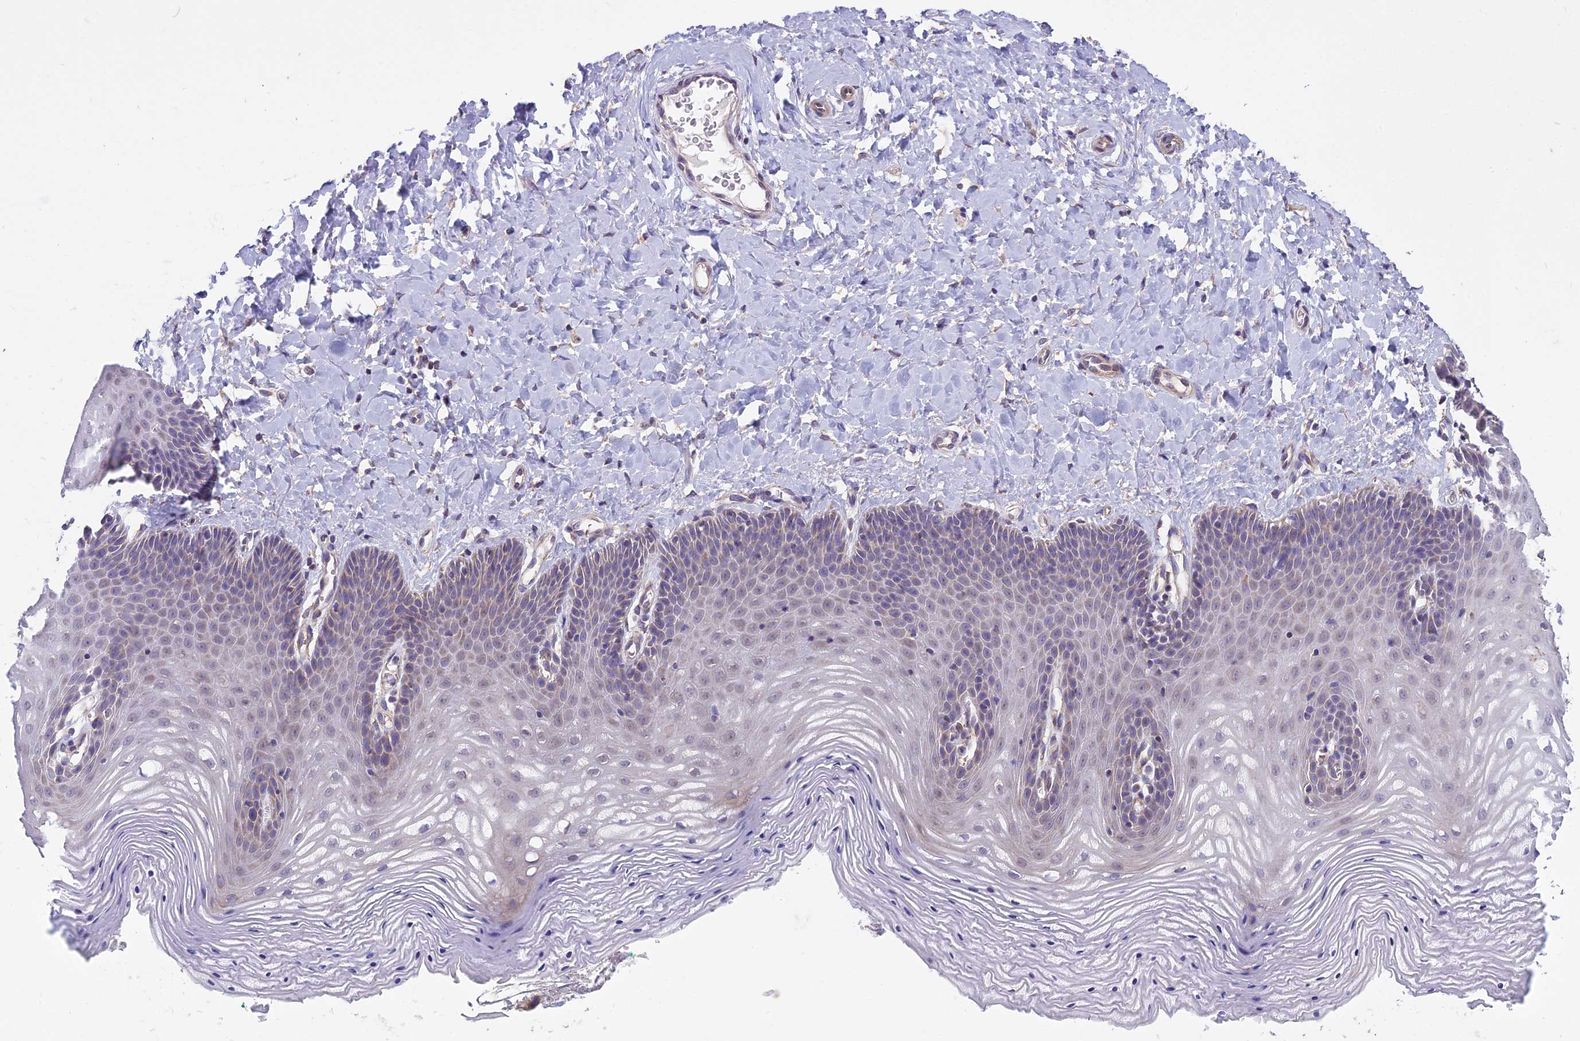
{"staining": {"intensity": "moderate", "quantity": "<25%", "location": "cytoplasmic/membranous"}, "tissue": "vagina", "cell_type": "Squamous epithelial cells", "image_type": "normal", "snomed": [{"axis": "morphology", "description": "Normal tissue, NOS"}, {"axis": "topography", "description": "Vagina"}], "caption": "Immunohistochemical staining of benign human vagina displays <25% levels of moderate cytoplasmic/membranous protein expression in approximately <25% of squamous epithelial cells. (IHC, brightfield microscopy, high magnification).", "gene": "DUS2", "patient": {"sex": "female", "age": 65}}